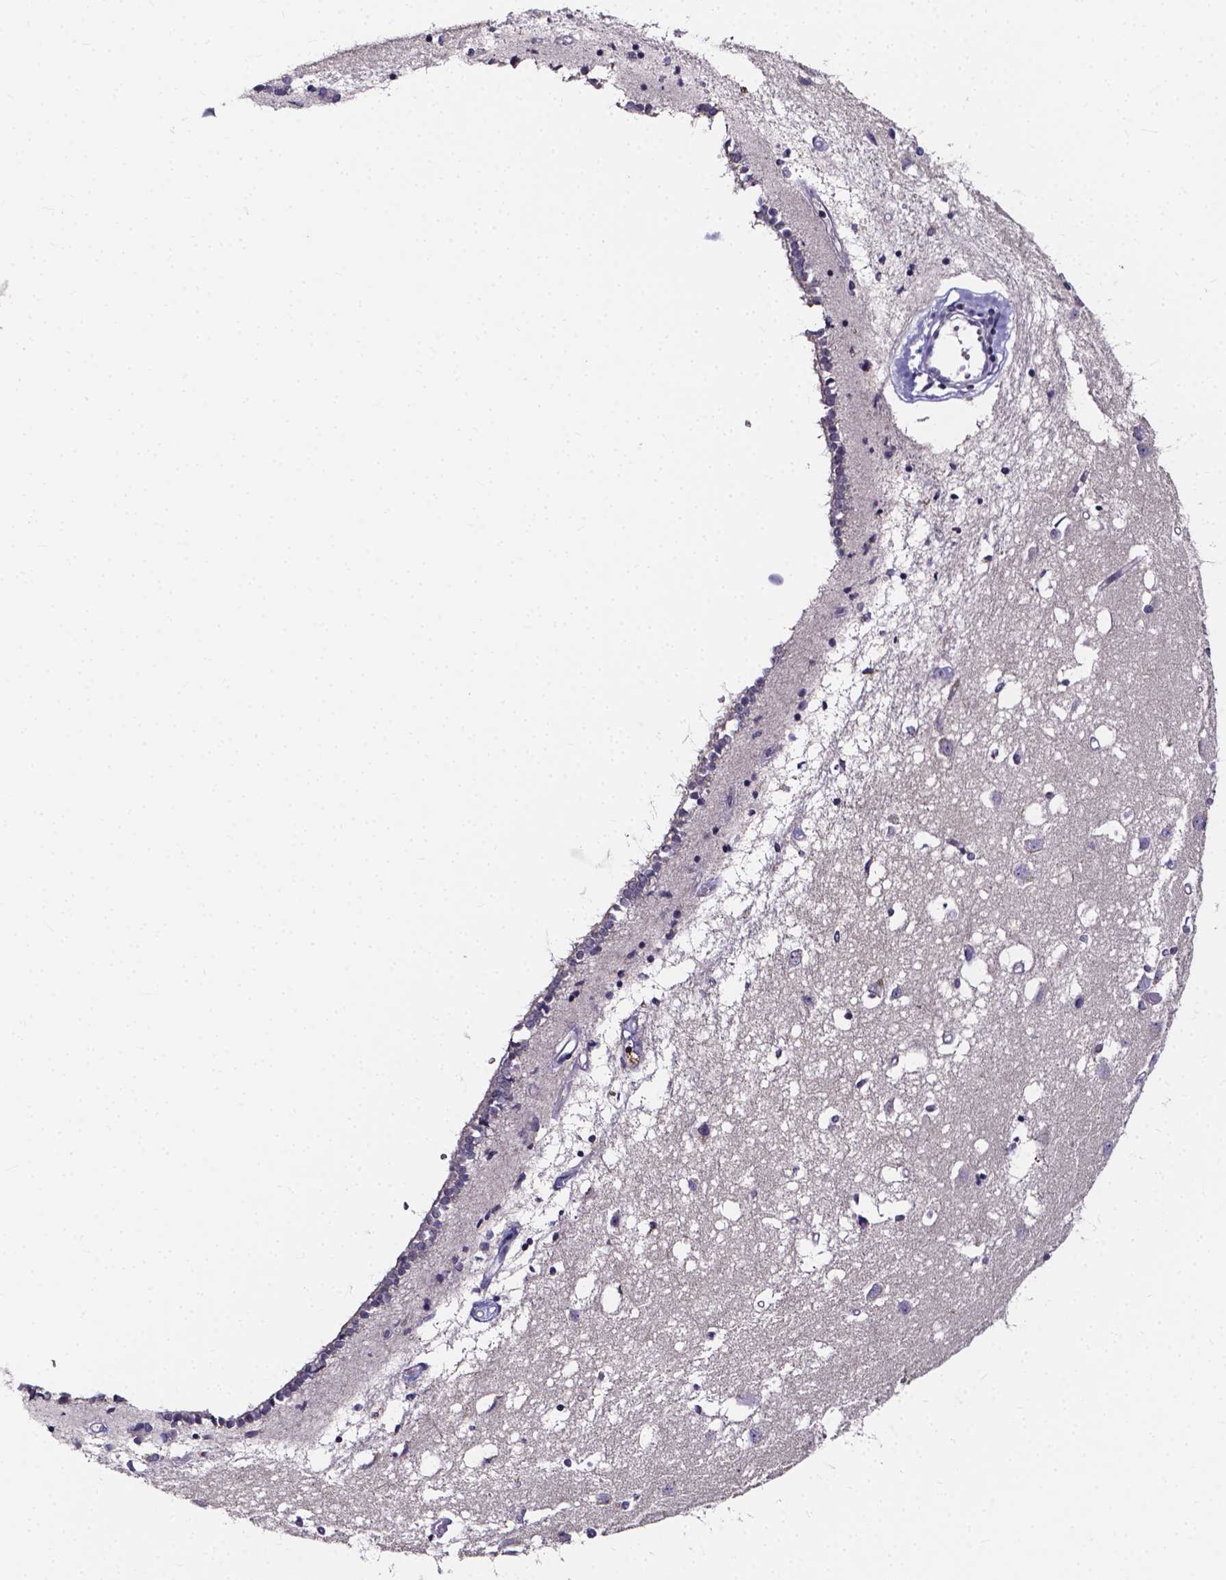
{"staining": {"intensity": "negative", "quantity": "none", "location": "none"}, "tissue": "caudate", "cell_type": "Glial cells", "image_type": "normal", "snomed": [{"axis": "morphology", "description": "Normal tissue, NOS"}, {"axis": "topography", "description": "Lateral ventricle wall"}], "caption": "Micrograph shows no significant protein staining in glial cells of benign caudate. (Brightfield microscopy of DAB IHC at high magnification).", "gene": "THEMIS", "patient": {"sex": "male", "age": 54}}